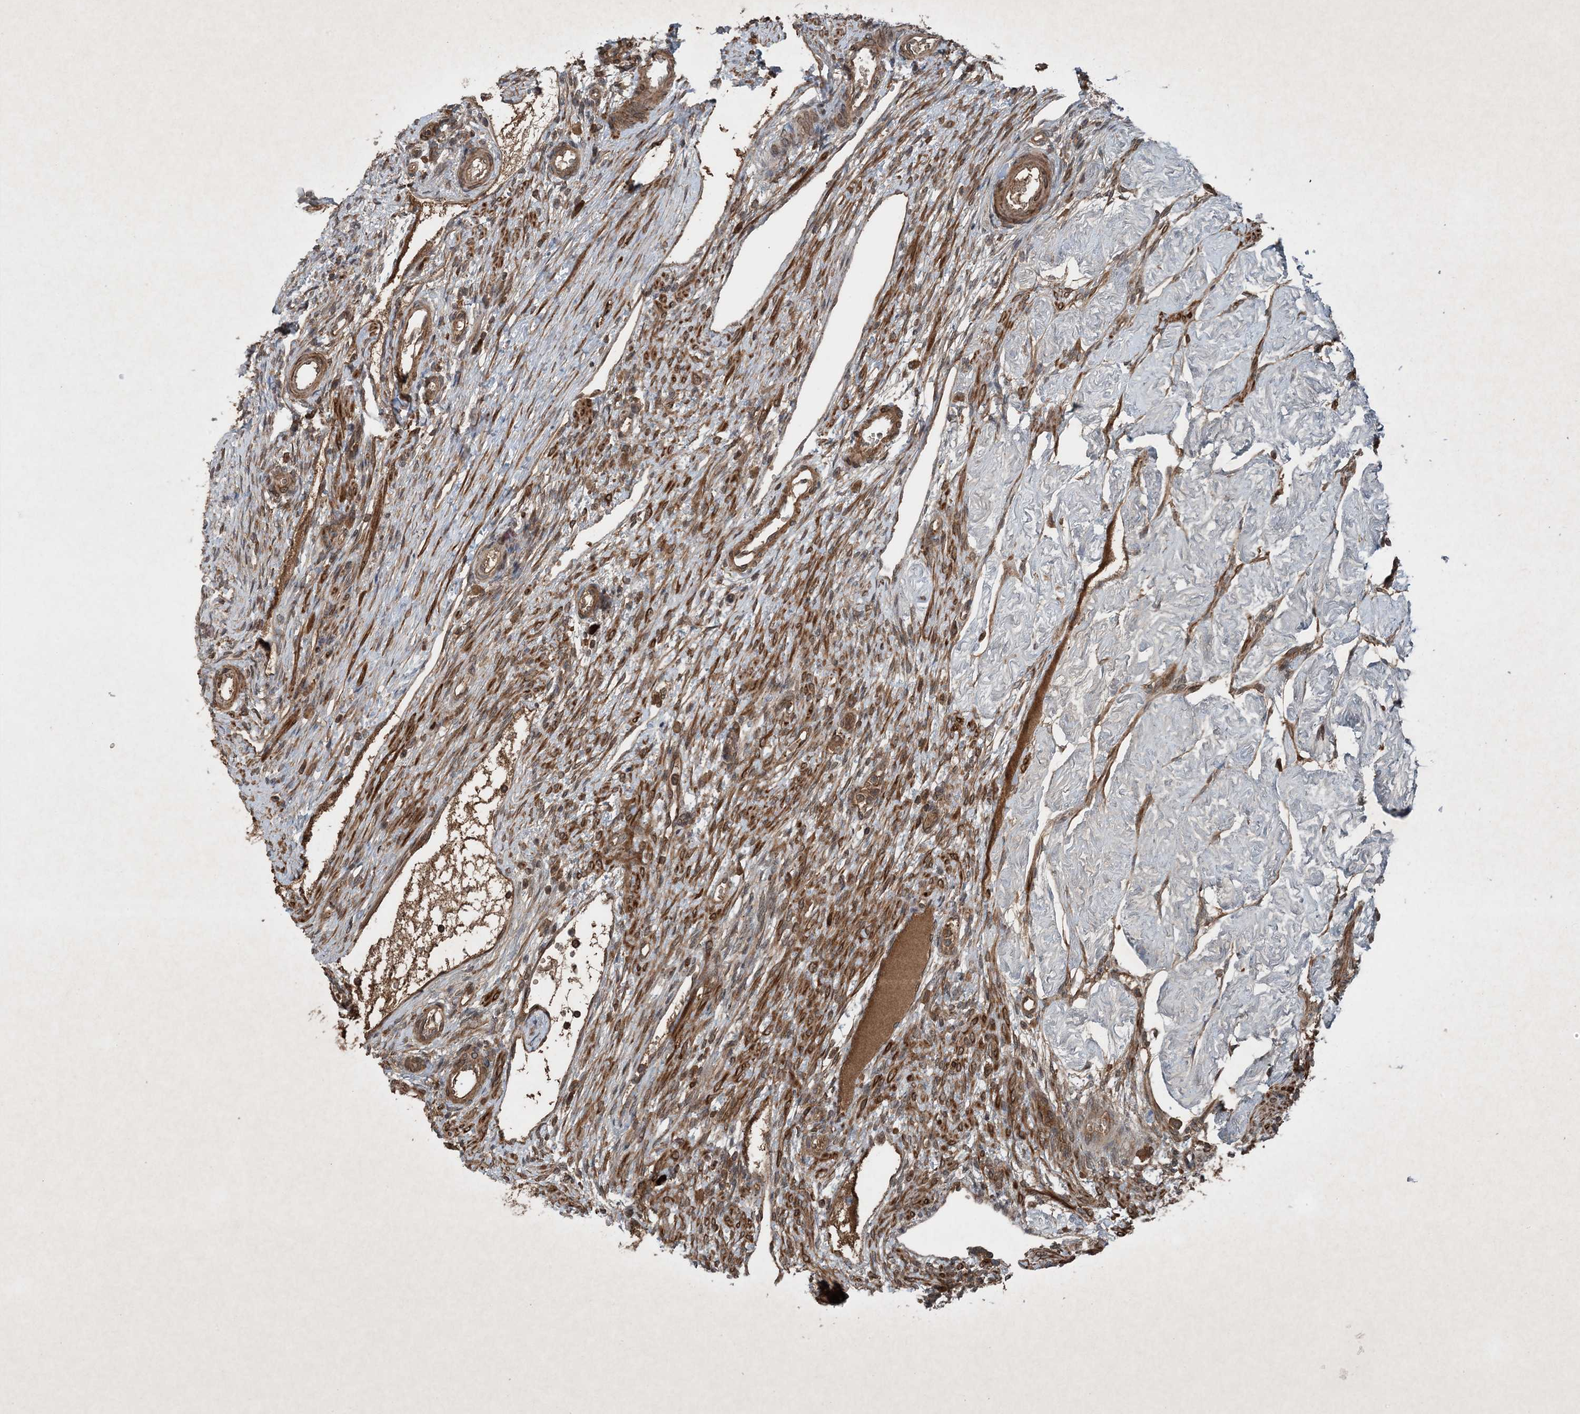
{"staining": {"intensity": "weak", "quantity": "25%-75%", "location": "cytoplasmic/membranous"}, "tissue": "ovary", "cell_type": "Ovarian stroma cells", "image_type": "normal", "snomed": [{"axis": "morphology", "description": "Normal tissue, NOS"}, {"axis": "morphology", "description": "Cyst, NOS"}, {"axis": "topography", "description": "Ovary"}], "caption": "This is a histology image of immunohistochemistry (IHC) staining of benign ovary, which shows weak positivity in the cytoplasmic/membranous of ovarian stroma cells.", "gene": "GNG5", "patient": {"sex": "female", "age": 33}}